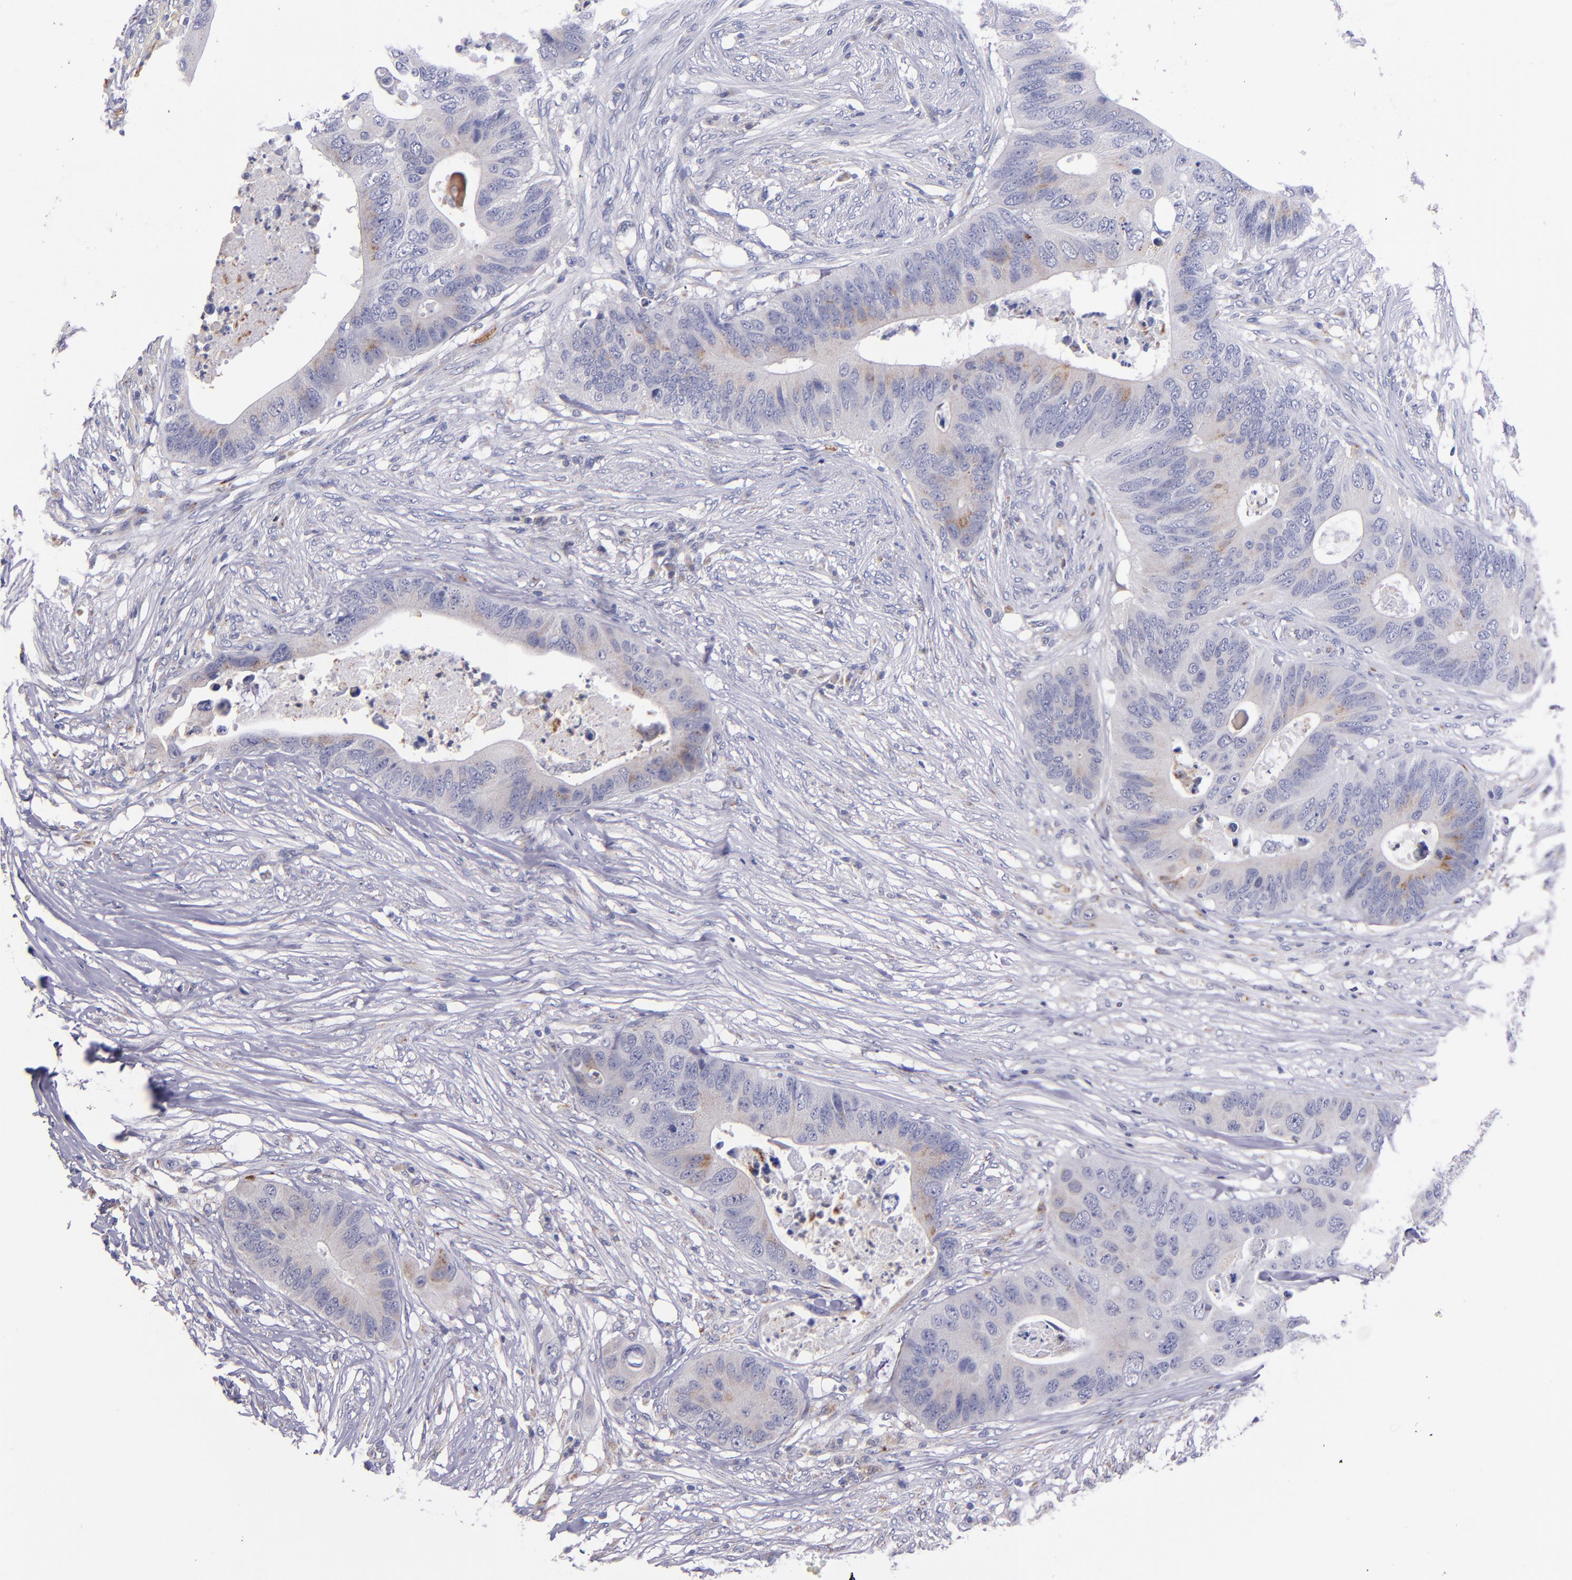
{"staining": {"intensity": "moderate", "quantity": "<25%", "location": "cytoplasmic/membranous"}, "tissue": "colorectal cancer", "cell_type": "Tumor cells", "image_type": "cancer", "snomed": [{"axis": "morphology", "description": "Adenocarcinoma, NOS"}, {"axis": "topography", "description": "Colon"}], "caption": "A brown stain shows moderate cytoplasmic/membranous positivity of a protein in colorectal cancer (adenocarcinoma) tumor cells.", "gene": "RAB41", "patient": {"sex": "male", "age": 71}}